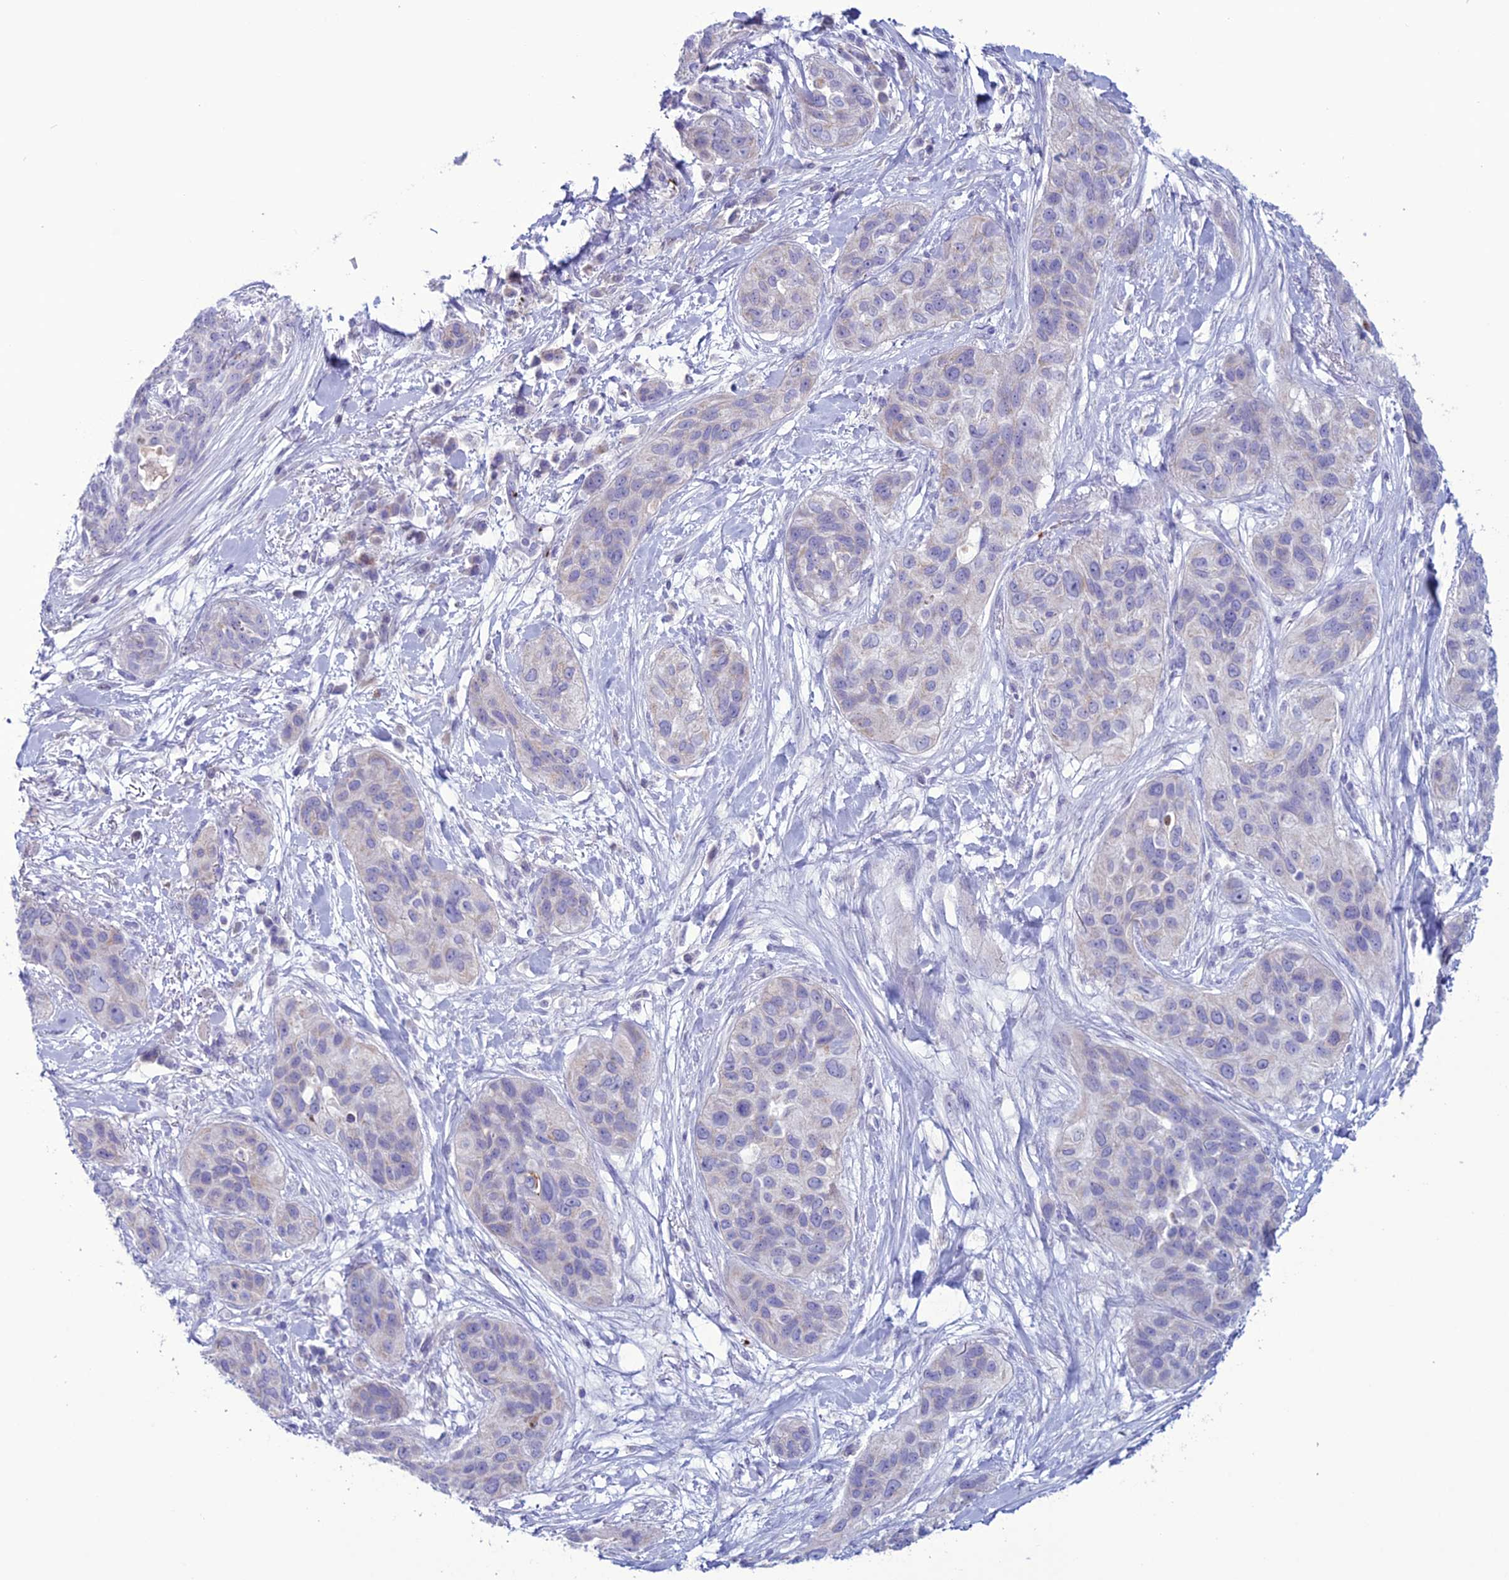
{"staining": {"intensity": "negative", "quantity": "none", "location": "none"}, "tissue": "lung cancer", "cell_type": "Tumor cells", "image_type": "cancer", "snomed": [{"axis": "morphology", "description": "Squamous cell carcinoma, NOS"}, {"axis": "topography", "description": "Lung"}], "caption": "Tumor cells are negative for brown protein staining in lung cancer (squamous cell carcinoma).", "gene": "C21orf140", "patient": {"sex": "female", "age": 70}}